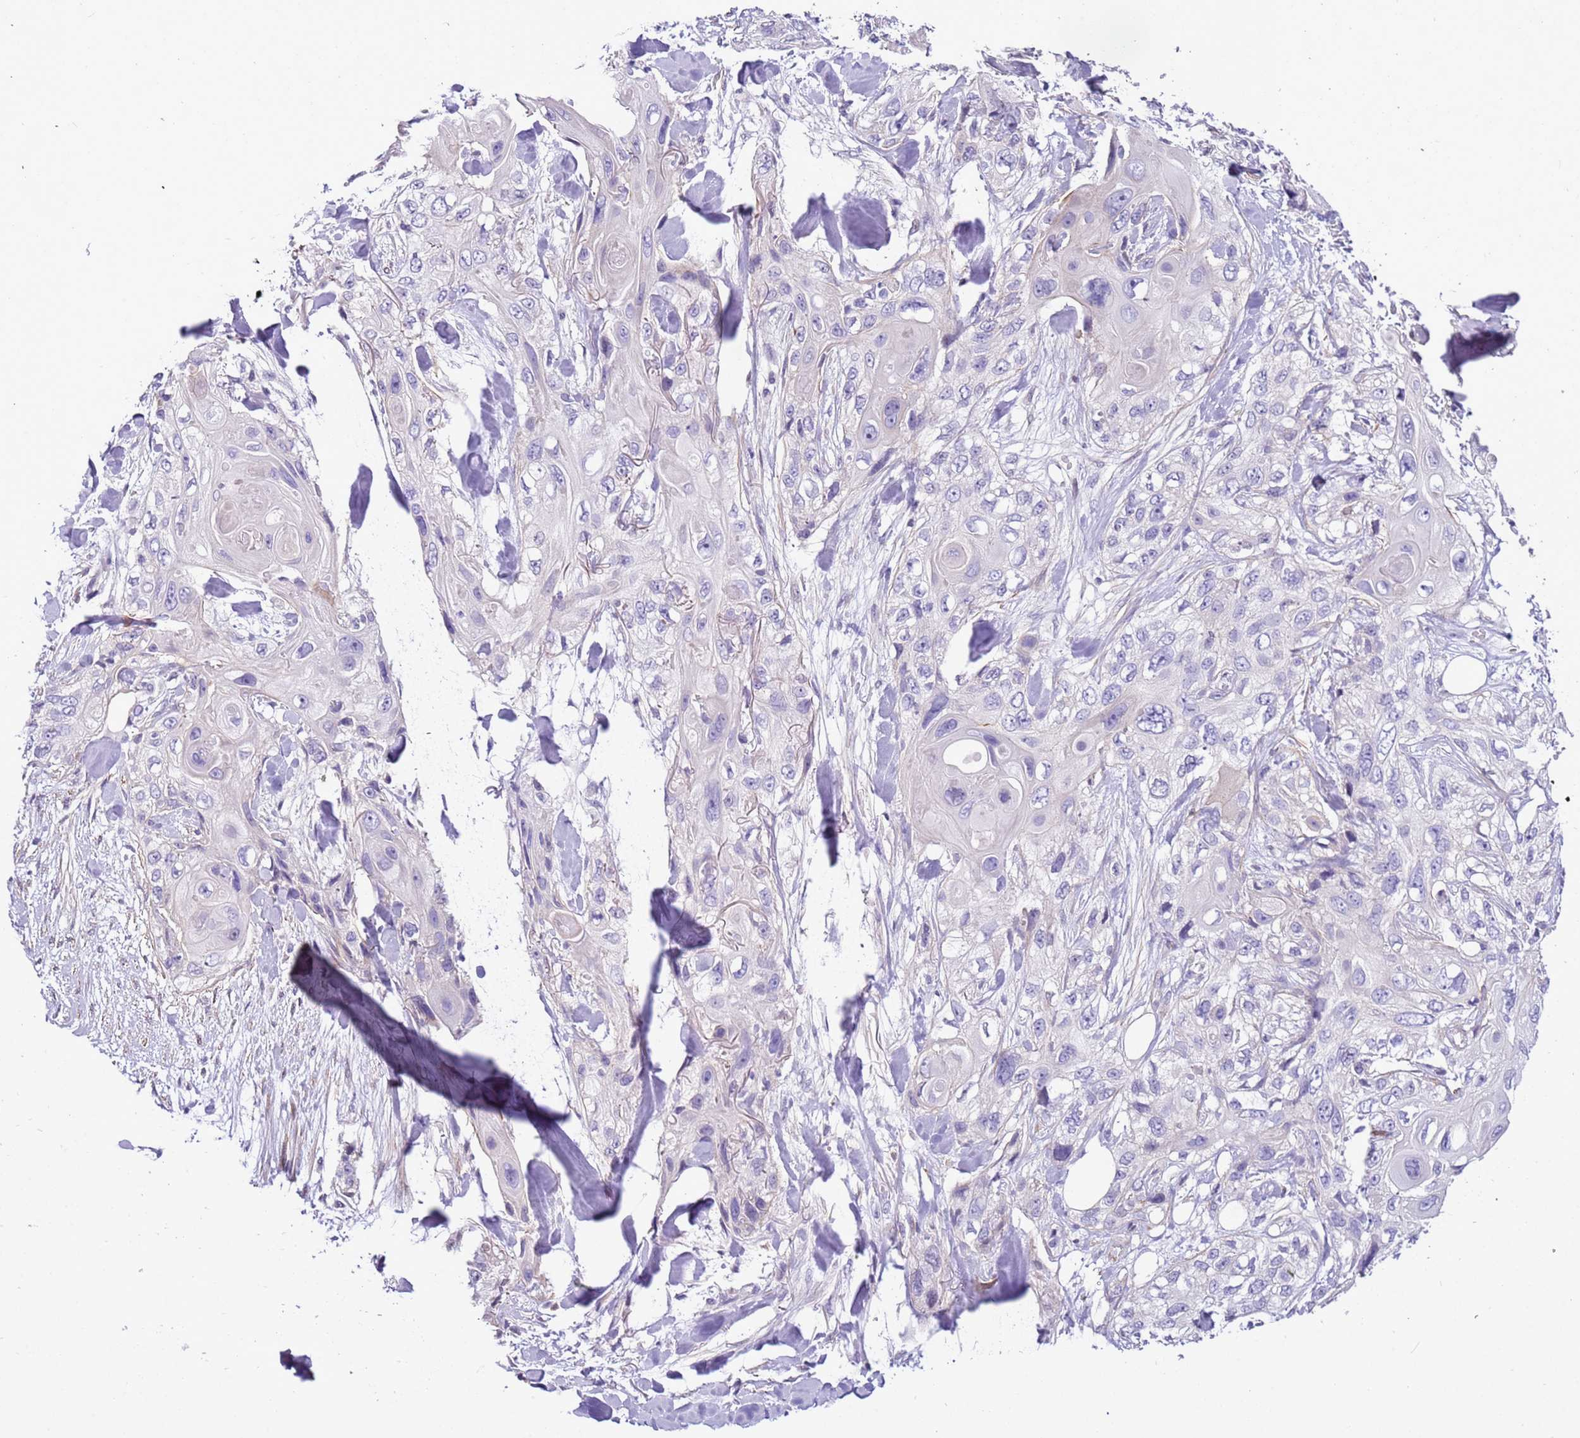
{"staining": {"intensity": "negative", "quantity": "none", "location": "none"}, "tissue": "skin cancer", "cell_type": "Tumor cells", "image_type": "cancer", "snomed": [{"axis": "morphology", "description": "Normal tissue, NOS"}, {"axis": "morphology", "description": "Squamous cell carcinoma, NOS"}, {"axis": "topography", "description": "Skin"}], "caption": "Immunohistochemistry histopathology image of neoplastic tissue: skin squamous cell carcinoma stained with DAB exhibits no significant protein staining in tumor cells. (IHC, brightfield microscopy, high magnification).", "gene": "PLEKHH1", "patient": {"sex": "male", "age": 72}}